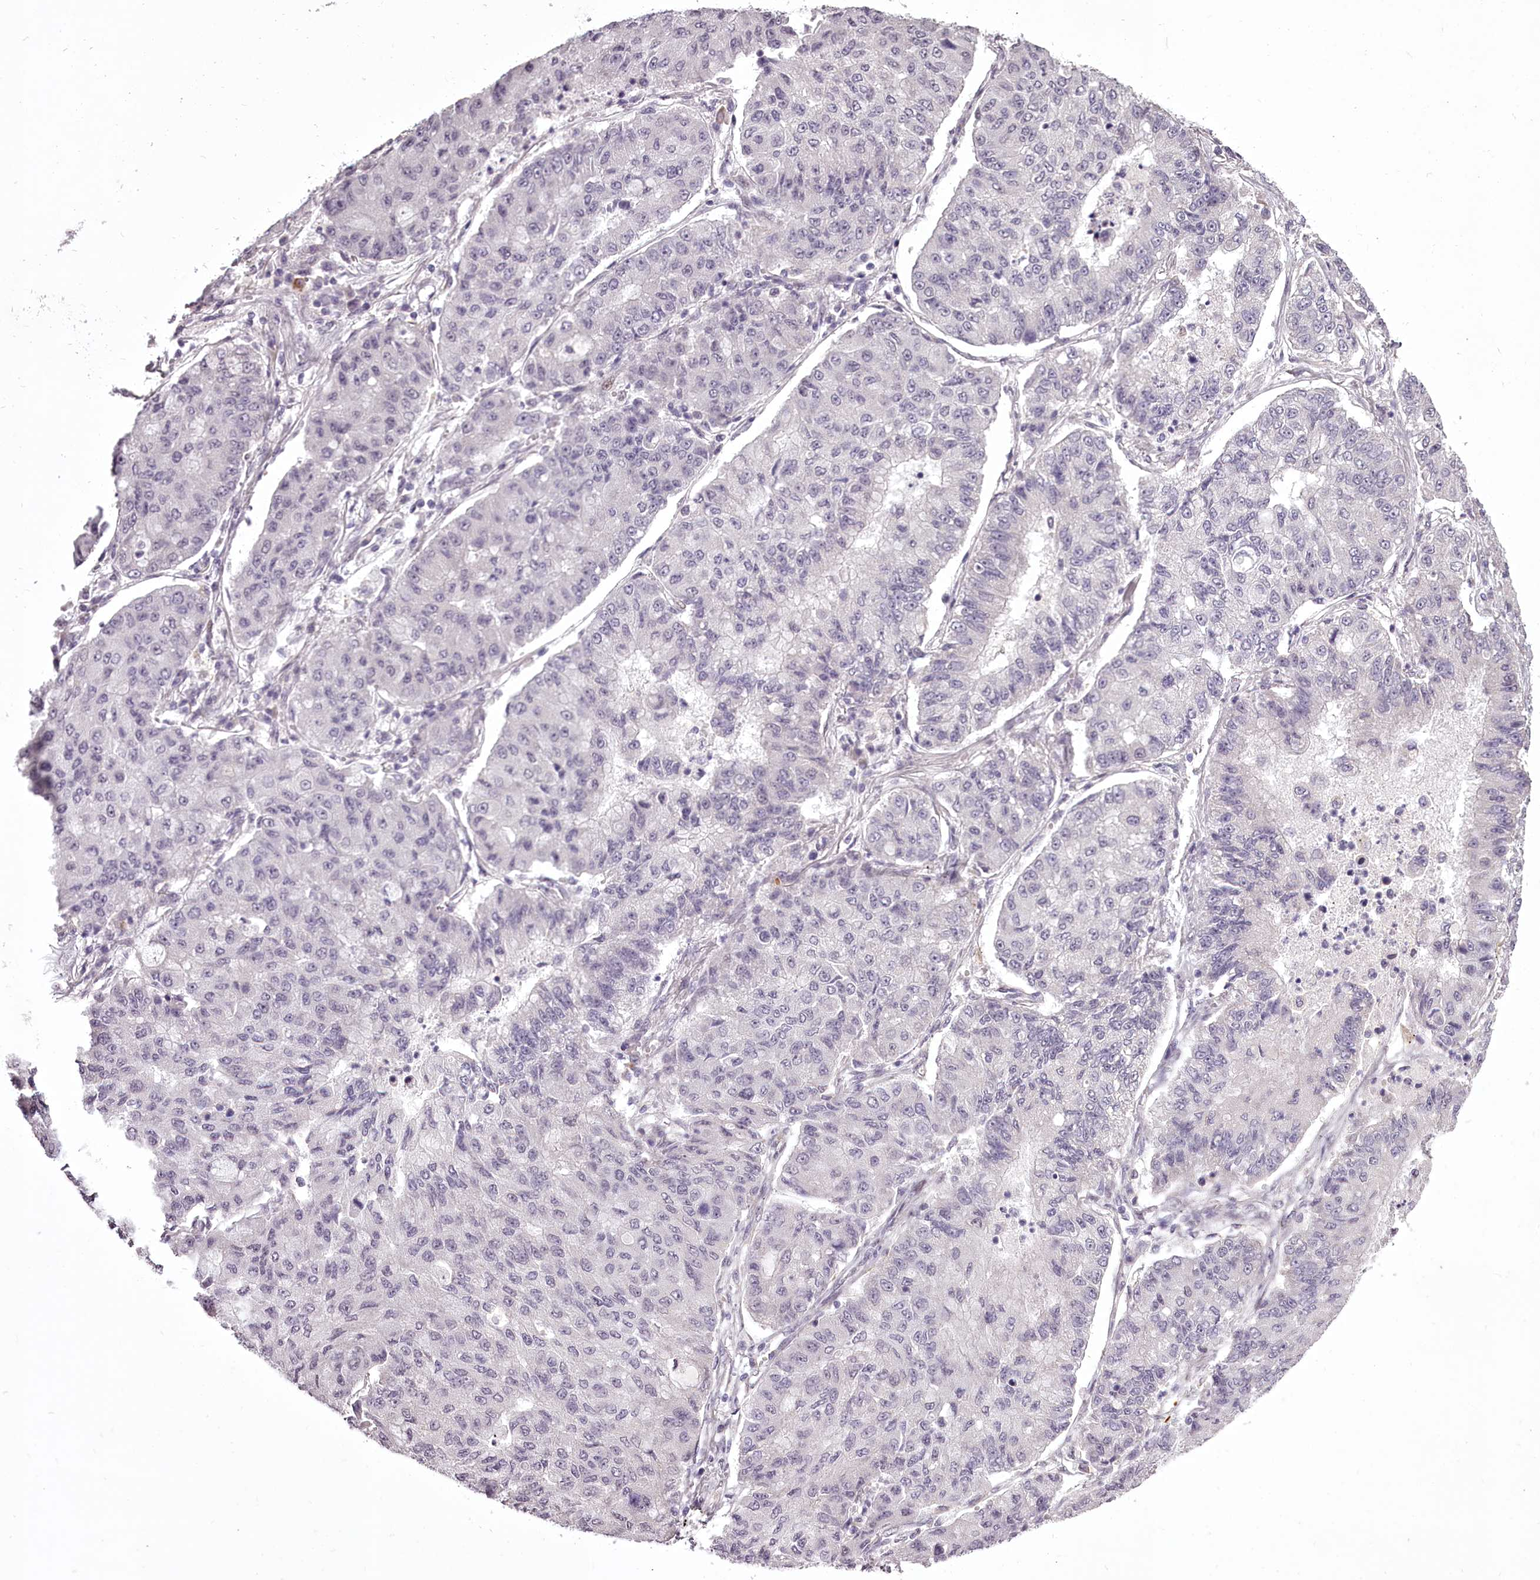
{"staining": {"intensity": "negative", "quantity": "none", "location": "none"}, "tissue": "lung cancer", "cell_type": "Tumor cells", "image_type": "cancer", "snomed": [{"axis": "morphology", "description": "Squamous cell carcinoma, NOS"}, {"axis": "topography", "description": "Lung"}], "caption": "Immunohistochemistry (IHC) photomicrograph of neoplastic tissue: squamous cell carcinoma (lung) stained with DAB (3,3'-diaminobenzidine) reveals no significant protein staining in tumor cells.", "gene": "C1orf56", "patient": {"sex": "male", "age": 74}}